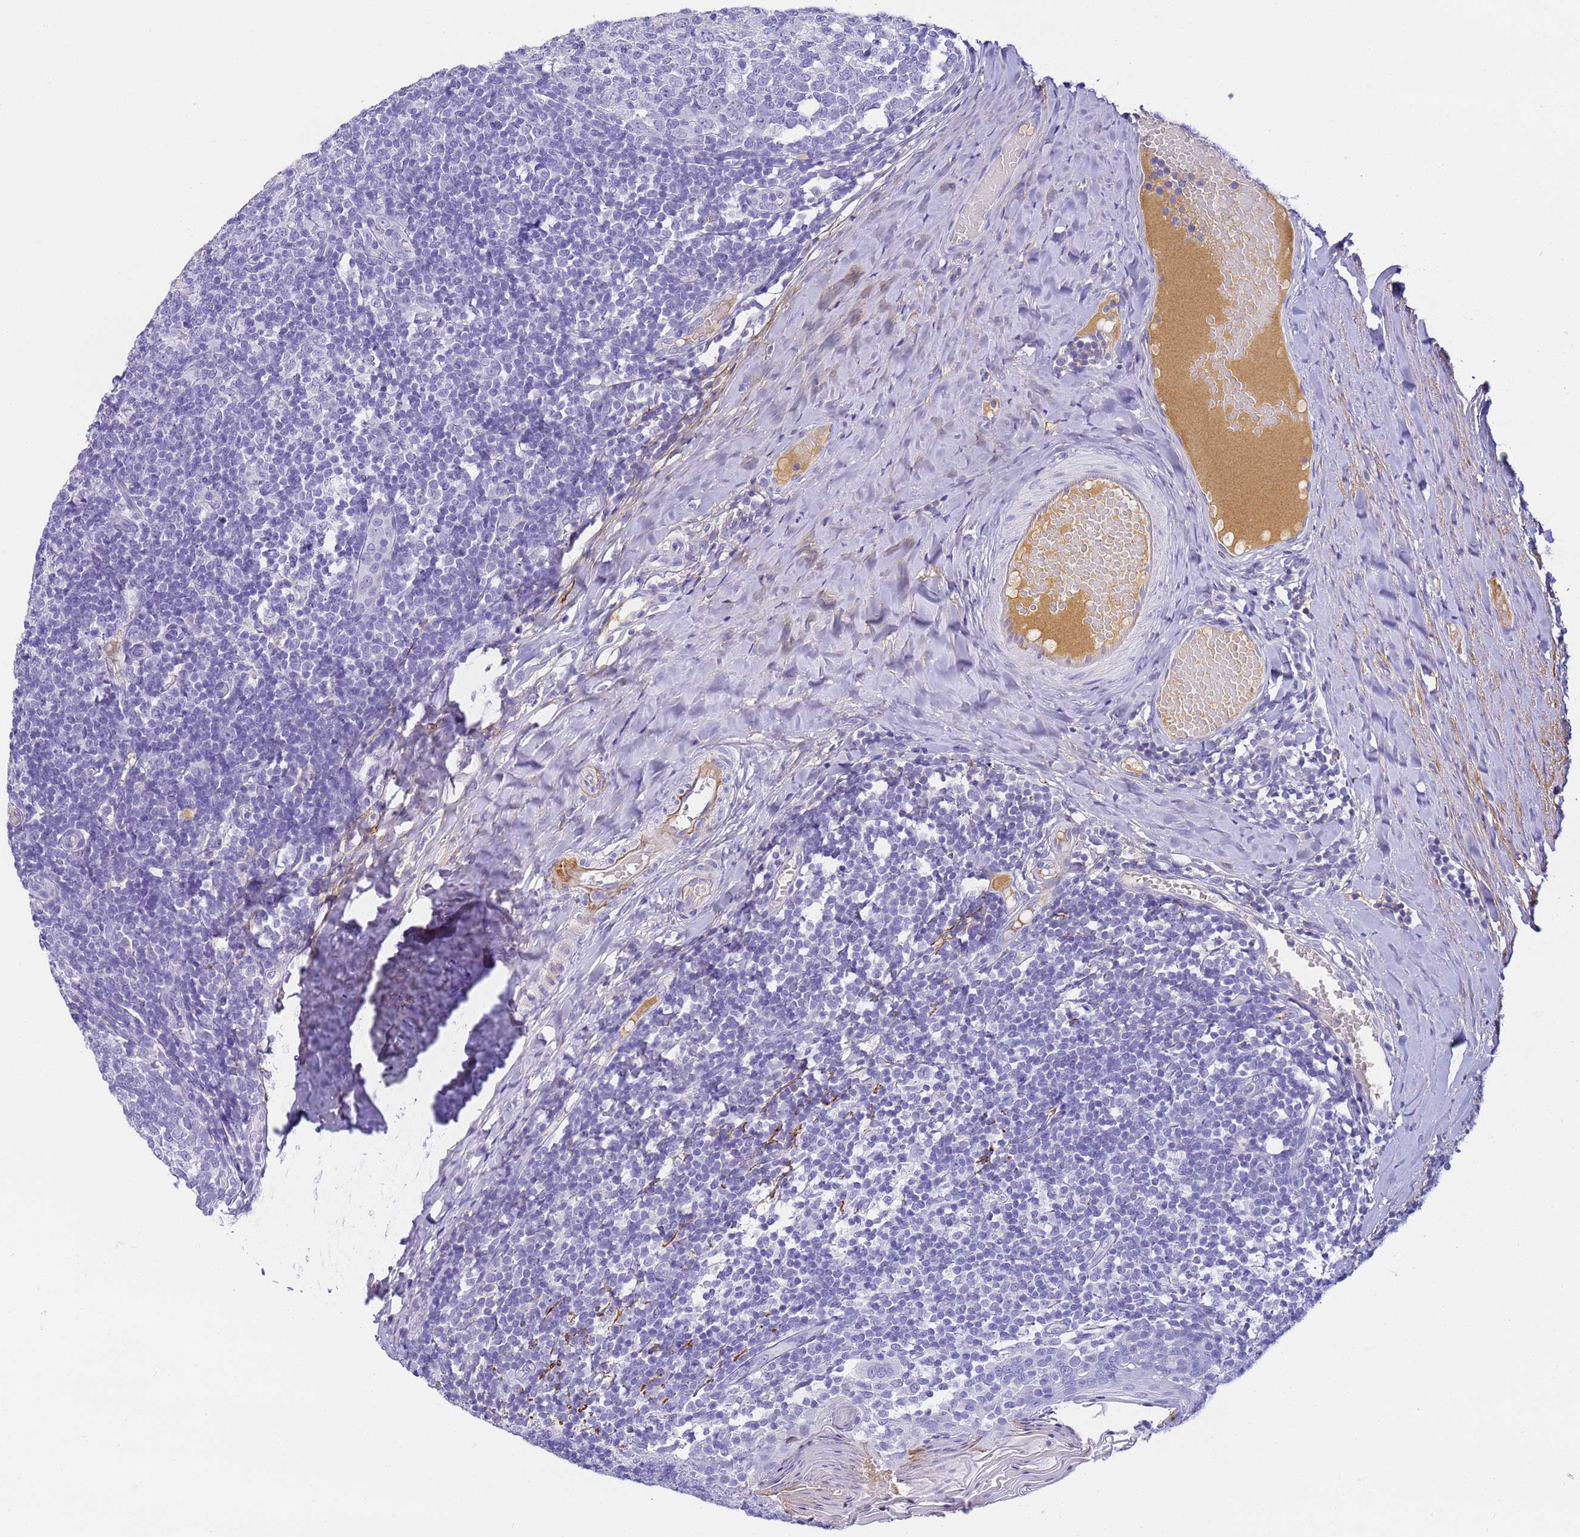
{"staining": {"intensity": "negative", "quantity": "none", "location": "none"}, "tissue": "tonsil", "cell_type": "Germinal center cells", "image_type": "normal", "snomed": [{"axis": "morphology", "description": "Normal tissue, NOS"}, {"axis": "topography", "description": "Tonsil"}], "caption": "Immunohistochemistry (IHC) of benign human tonsil shows no expression in germinal center cells. (Brightfield microscopy of DAB immunohistochemistry at high magnification).", "gene": "CFHR1", "patient": {"sex": "female", "age": 19}}